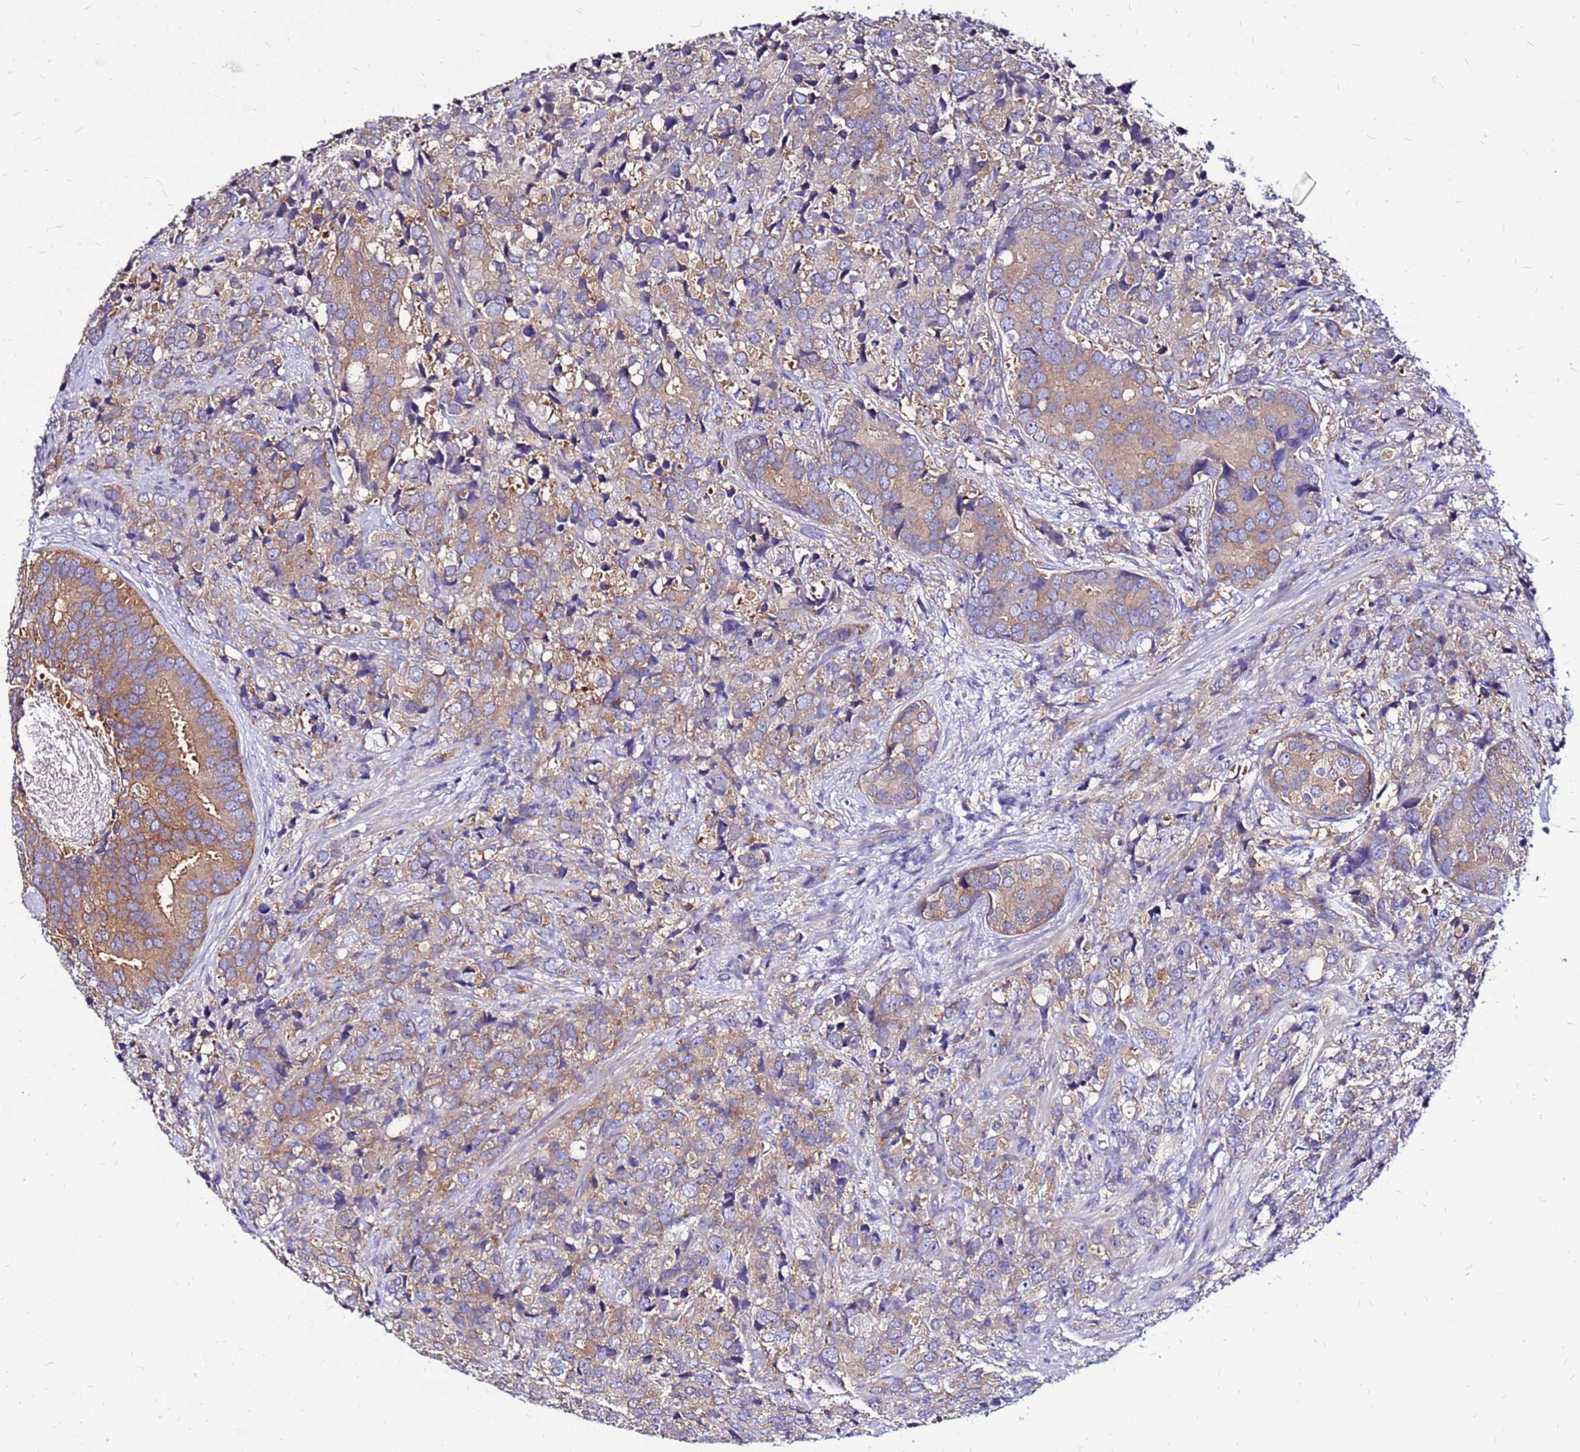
{"staining": {"intensity": "weak", "quantity": ">75%", "location": "cytoplasmic/membranous"}, "tissue": "prostate cancer", "cell_type": "Tumor cells", "image_type": "cancer", "snomed": [{"axis": "morphology", "description": "Adenocarcinoma, High grade"}, {"axis": "topography", "description": "Prostate"}], "caption": "Protein staining of prostate cancer (high-grade adenocarcinoma) tissue demonstrates weak cytoplasmic/membranous staining in approximately >75% of tumor cells. (IHC, brightfield microscopy, high magnification).", "gene": "ARHGEF5", "patient": {"sex": "male", "age": 62}}